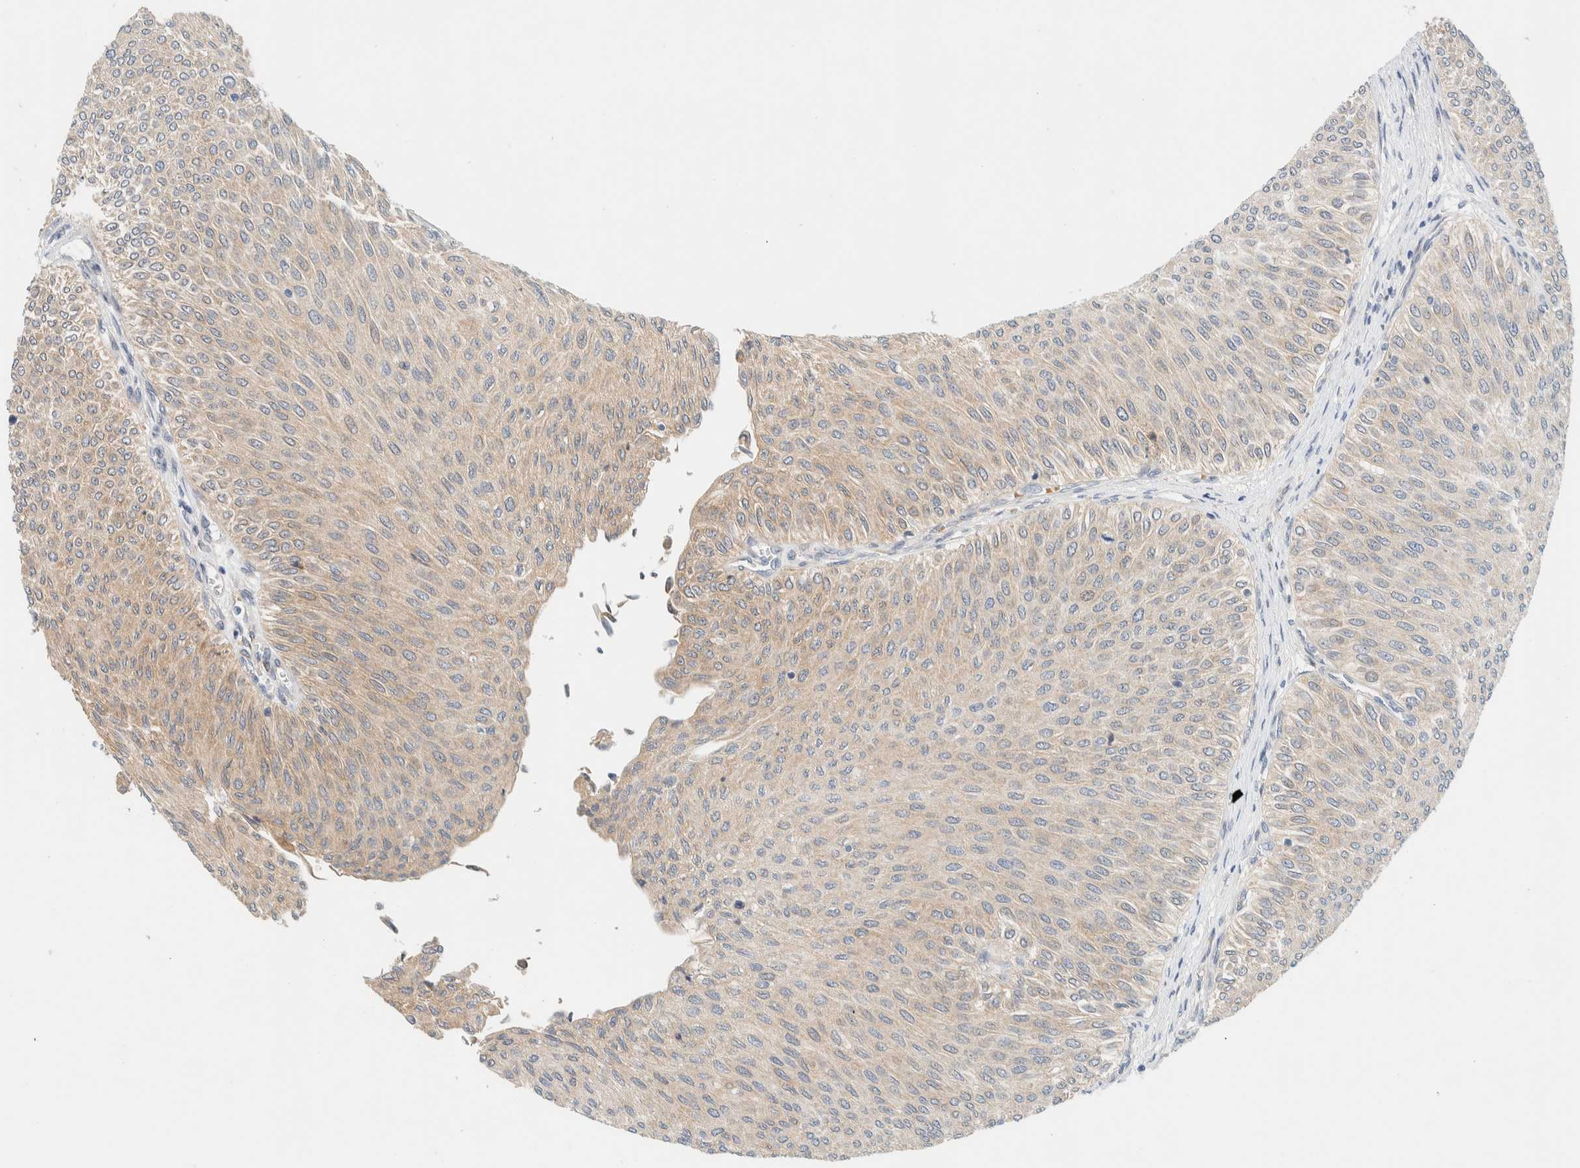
{"staining": {"intensity": "weak", "quantity": ">75%", "location": "cytoplasmic/membranous"}, "tissue": "urothelial cancer", "cell_type": "Tumor cells", "image_type": "cancer", "snomed": [{"axis": "morphology", "description": "Urothelial carcinoma, Low grade"}, {"axis": "topography", "description": "Urinary bladder"}], "caption": "Immunohistochemistry of urothelial carcinoma (low-grade) shows low levels of weak cytoplasmic/membranous expression in approximately >75% of tumor cells. (DAB IHC with brightfield microscopy, high magnification).", "gene": "SUMF2", "patient": {"sex": "male", "age": 78}}